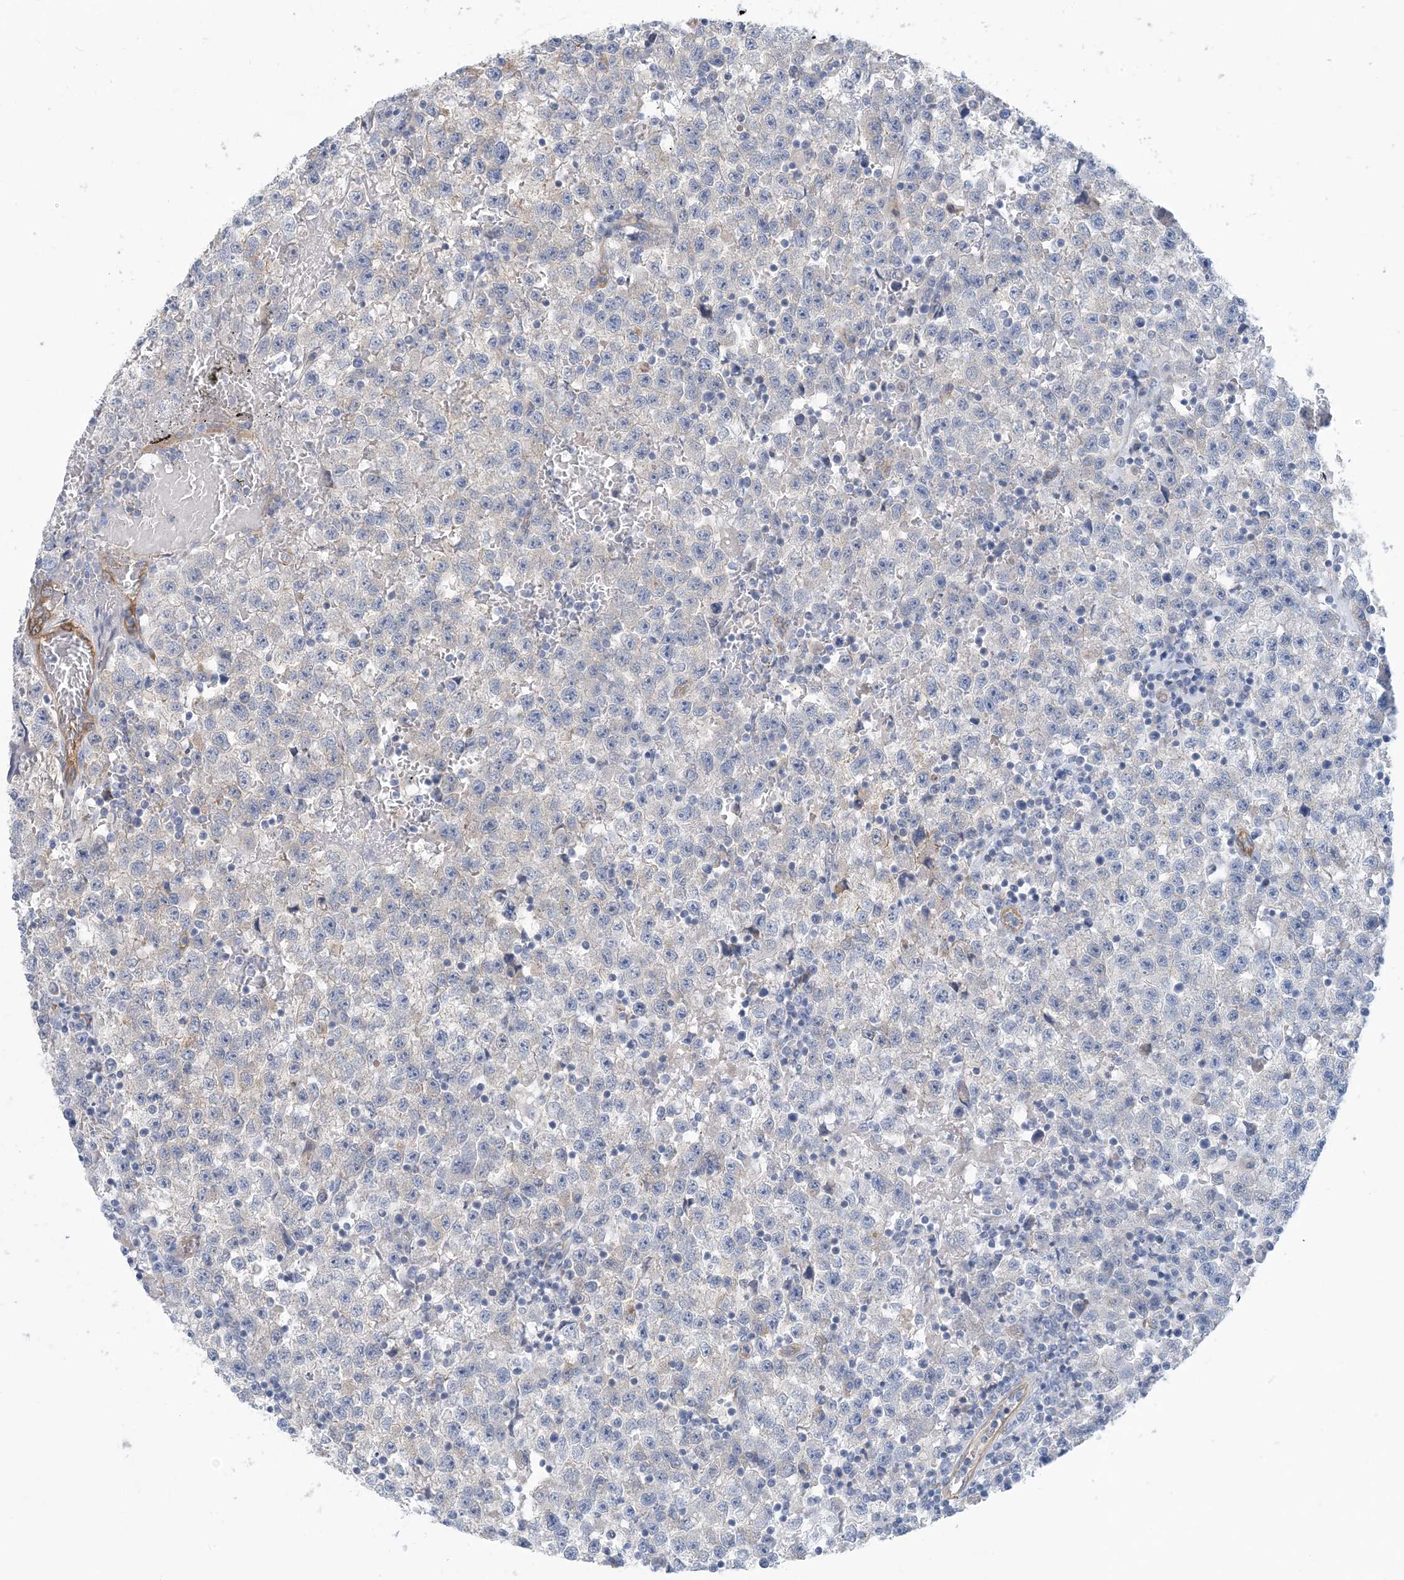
{"staining": {"intensity": "negative", "quantity": "none", "location": "none"}, "tissue": "testis cancer", "cell_type": "Tumor cells", "image_type": "cancer", "snomed": [{"axis": "morphology", "description": "Seminoma, NOS"}, {"axis": "topography", "description": "Testis"}], "caption": "High power microscopy image of an IHC micrograph of testis cancer (seminoma), revealing no significant expression in tumor cells.", "gene": "EIF2A", "patient": {"sex": "male", "age": 22}}